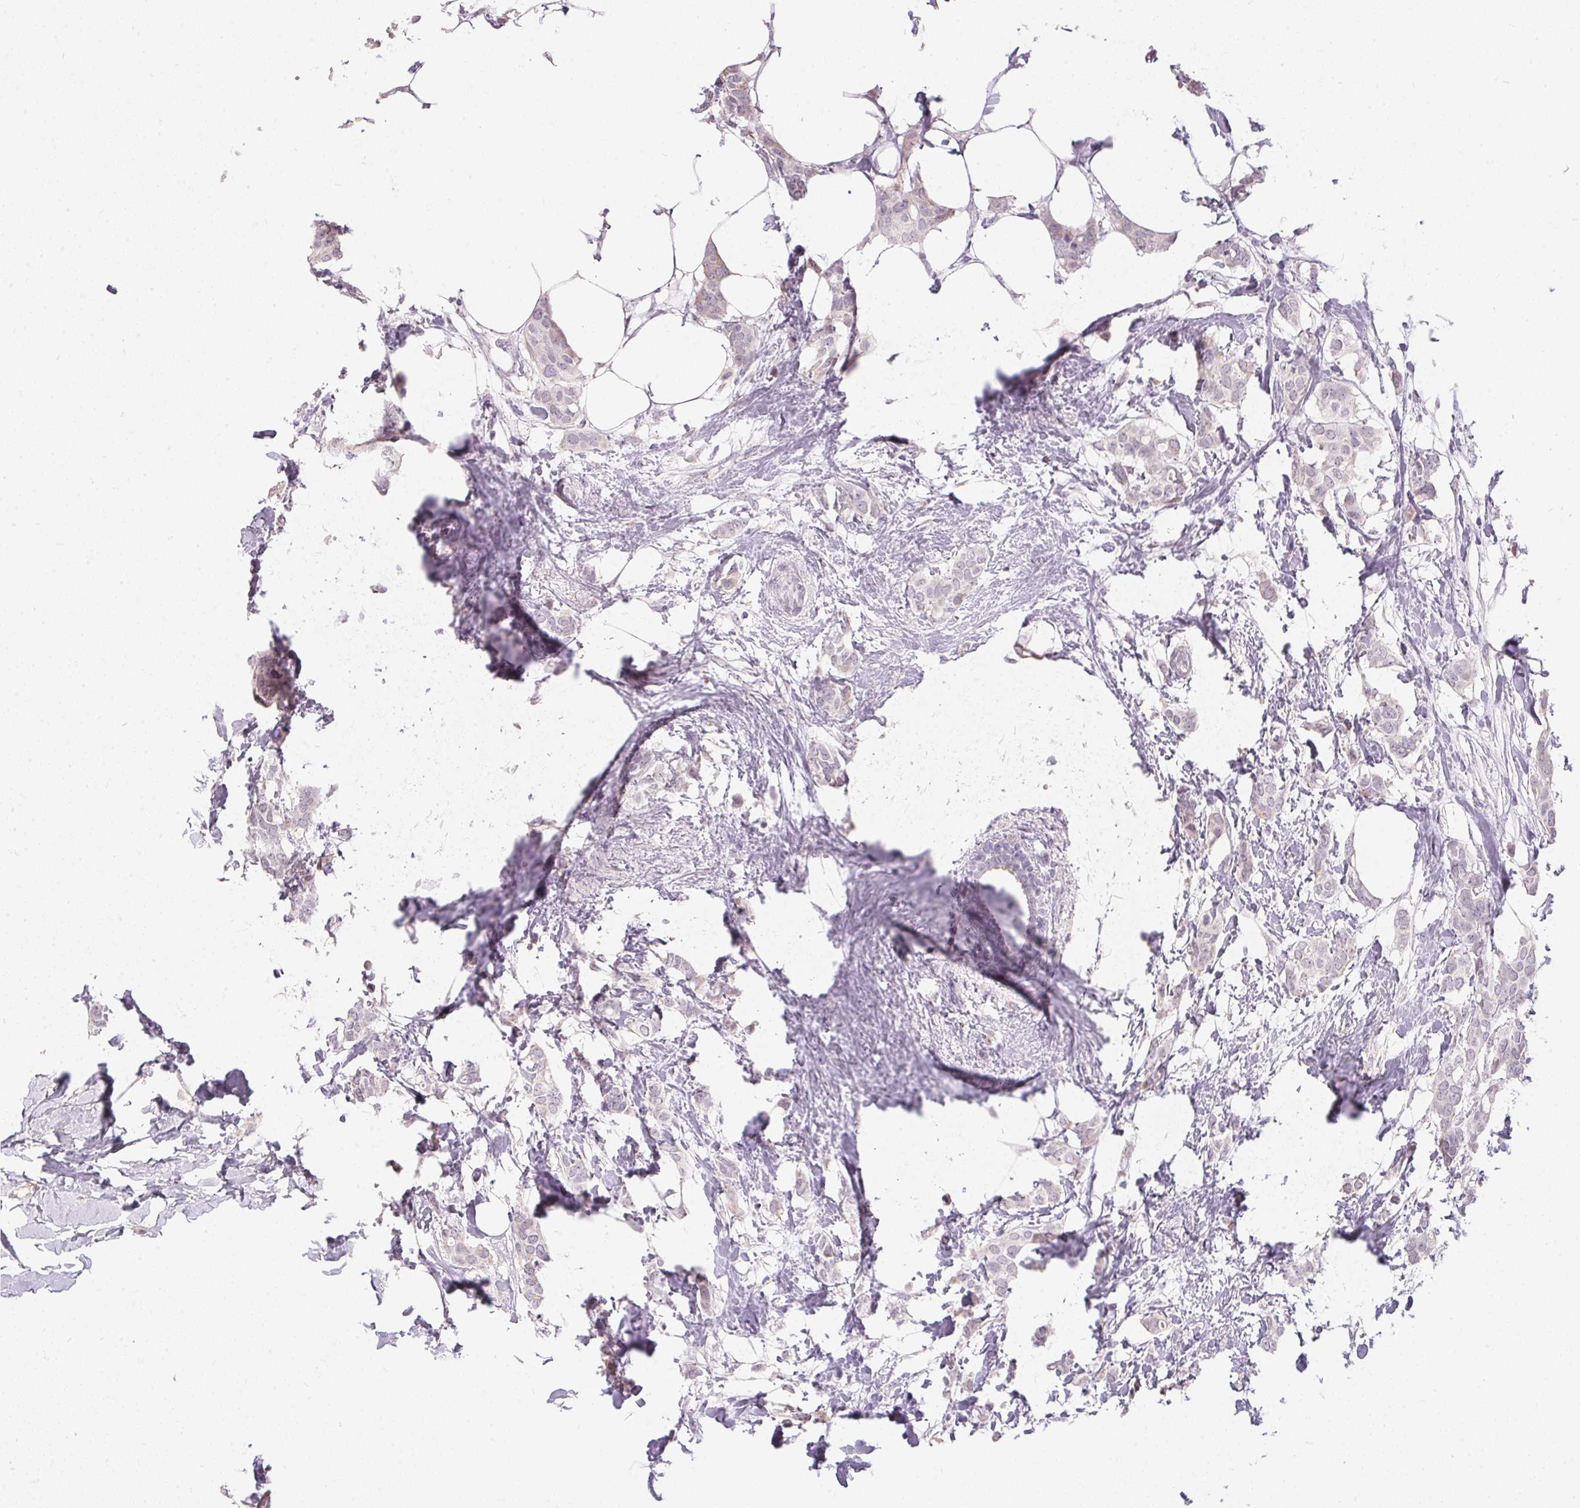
{"staining": {"intensity": "weak", "quantity": "25%-75%", "location": "cytoplasmic/membranous"}, "tissue": "breast cancer", "cell_type": "Tumor cells", "image_type": "cancer", "snomed": [{"axis": "morphology", "description": "Duct carcinoma"}, {"axis": "topography", "description": "Breast"}], "caption": "Human breast cancer (infiltrating ductal carcinoma) stained with a brown dye reveals weak cytoplasmic/membranous positive expression in about 25%-75% of tumor cells.", "gene": "GDAP1L1", "patient": {"sex": "female", "age": 62}}